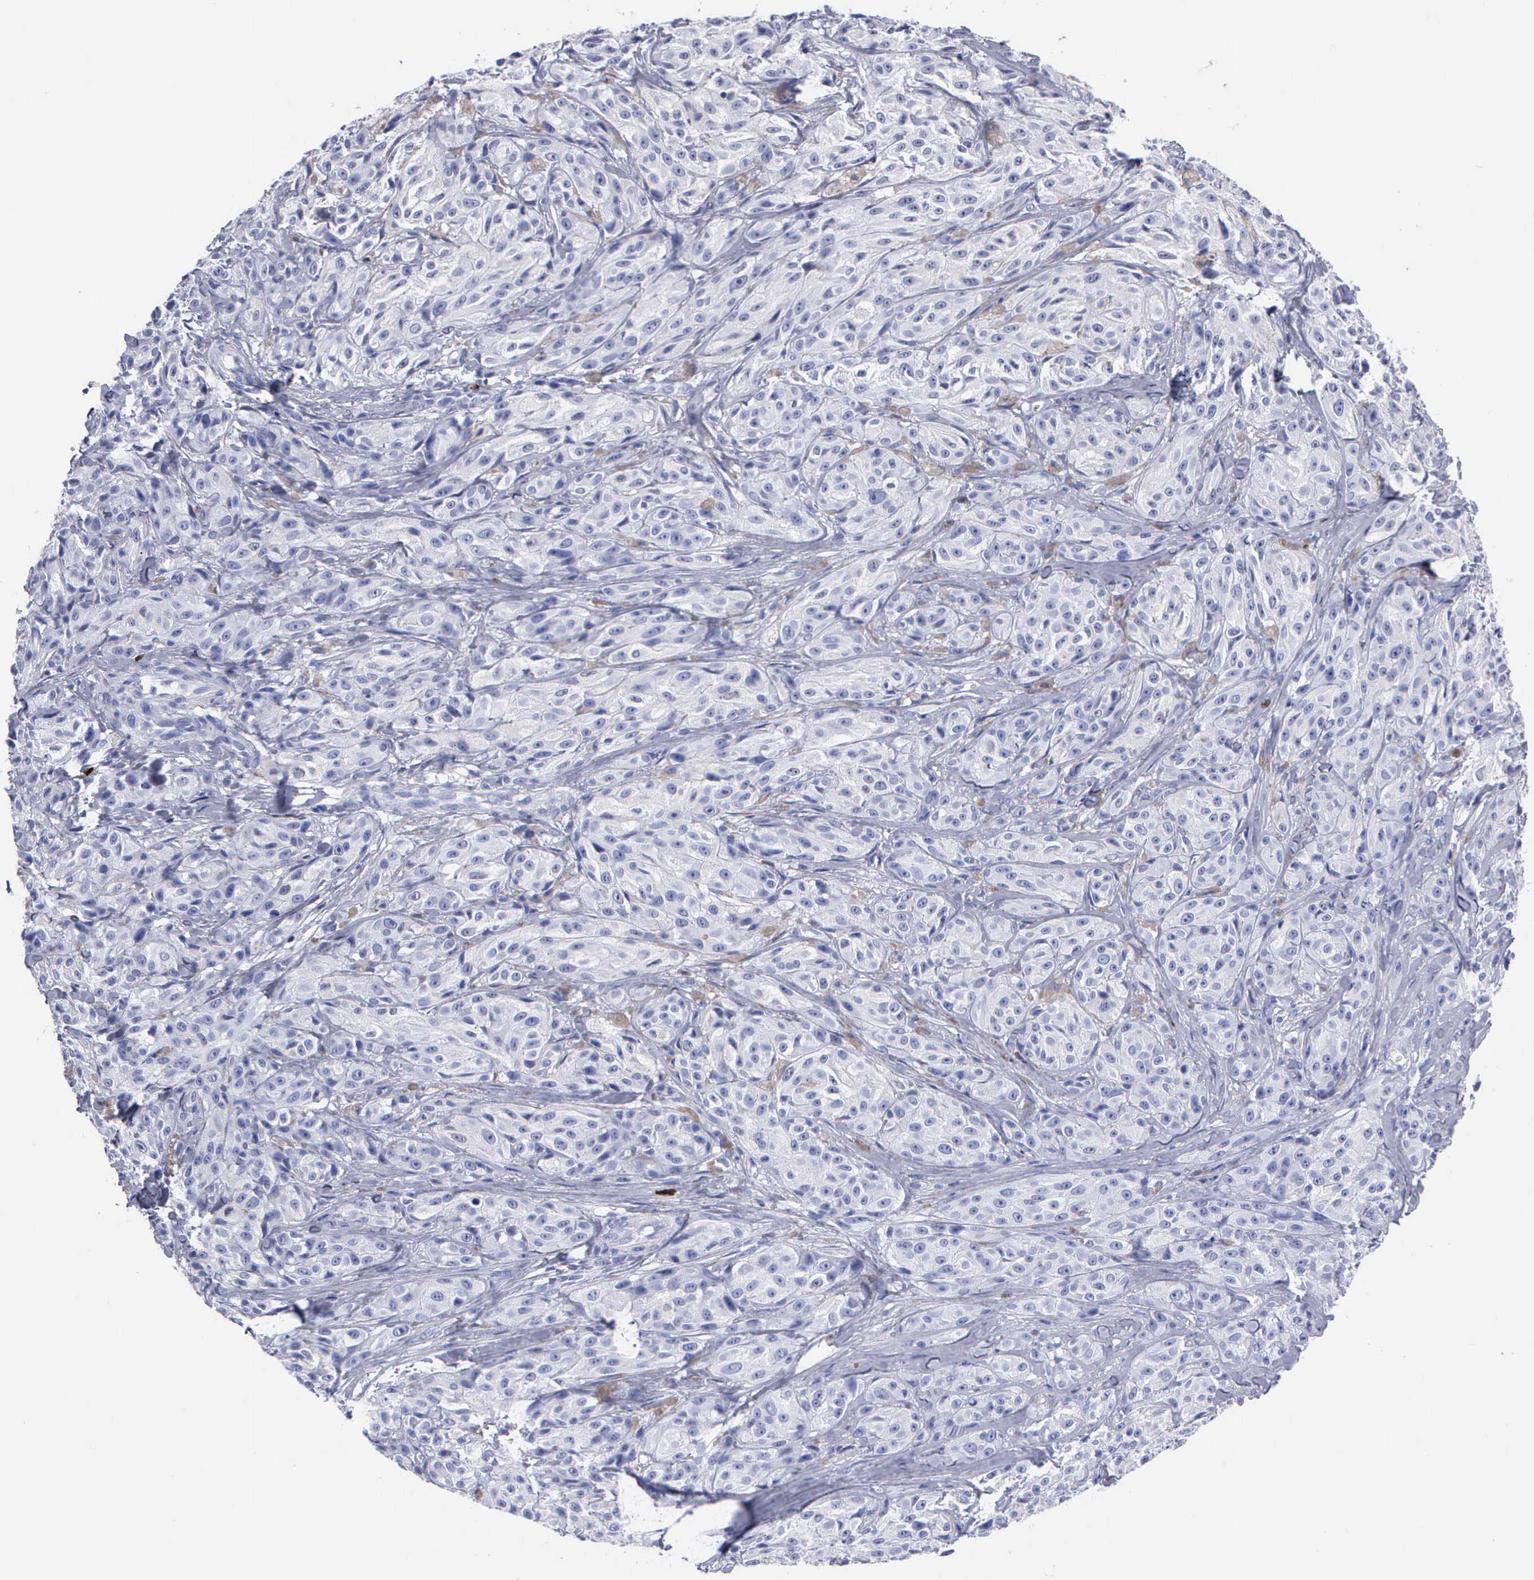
{"staining": {"intensity": "weak", "quantity": "<25%", "location": "cytoplasmic/membranous"}, "tissue": "melanoma", "cell_type": "Tumor cells", "image_type": "cancer", "snomed": [{"axis": "morphology", "description": "Malignant melanoma, NOS"}, {"axis": "topography", "description": "Skin"}], "caption": "This is an immunohistochemistry histopathology image of melanoma. There is no staining in tumor cells.", "gene": "CTSG", "patient": {"sex": "male", "age": 56}}